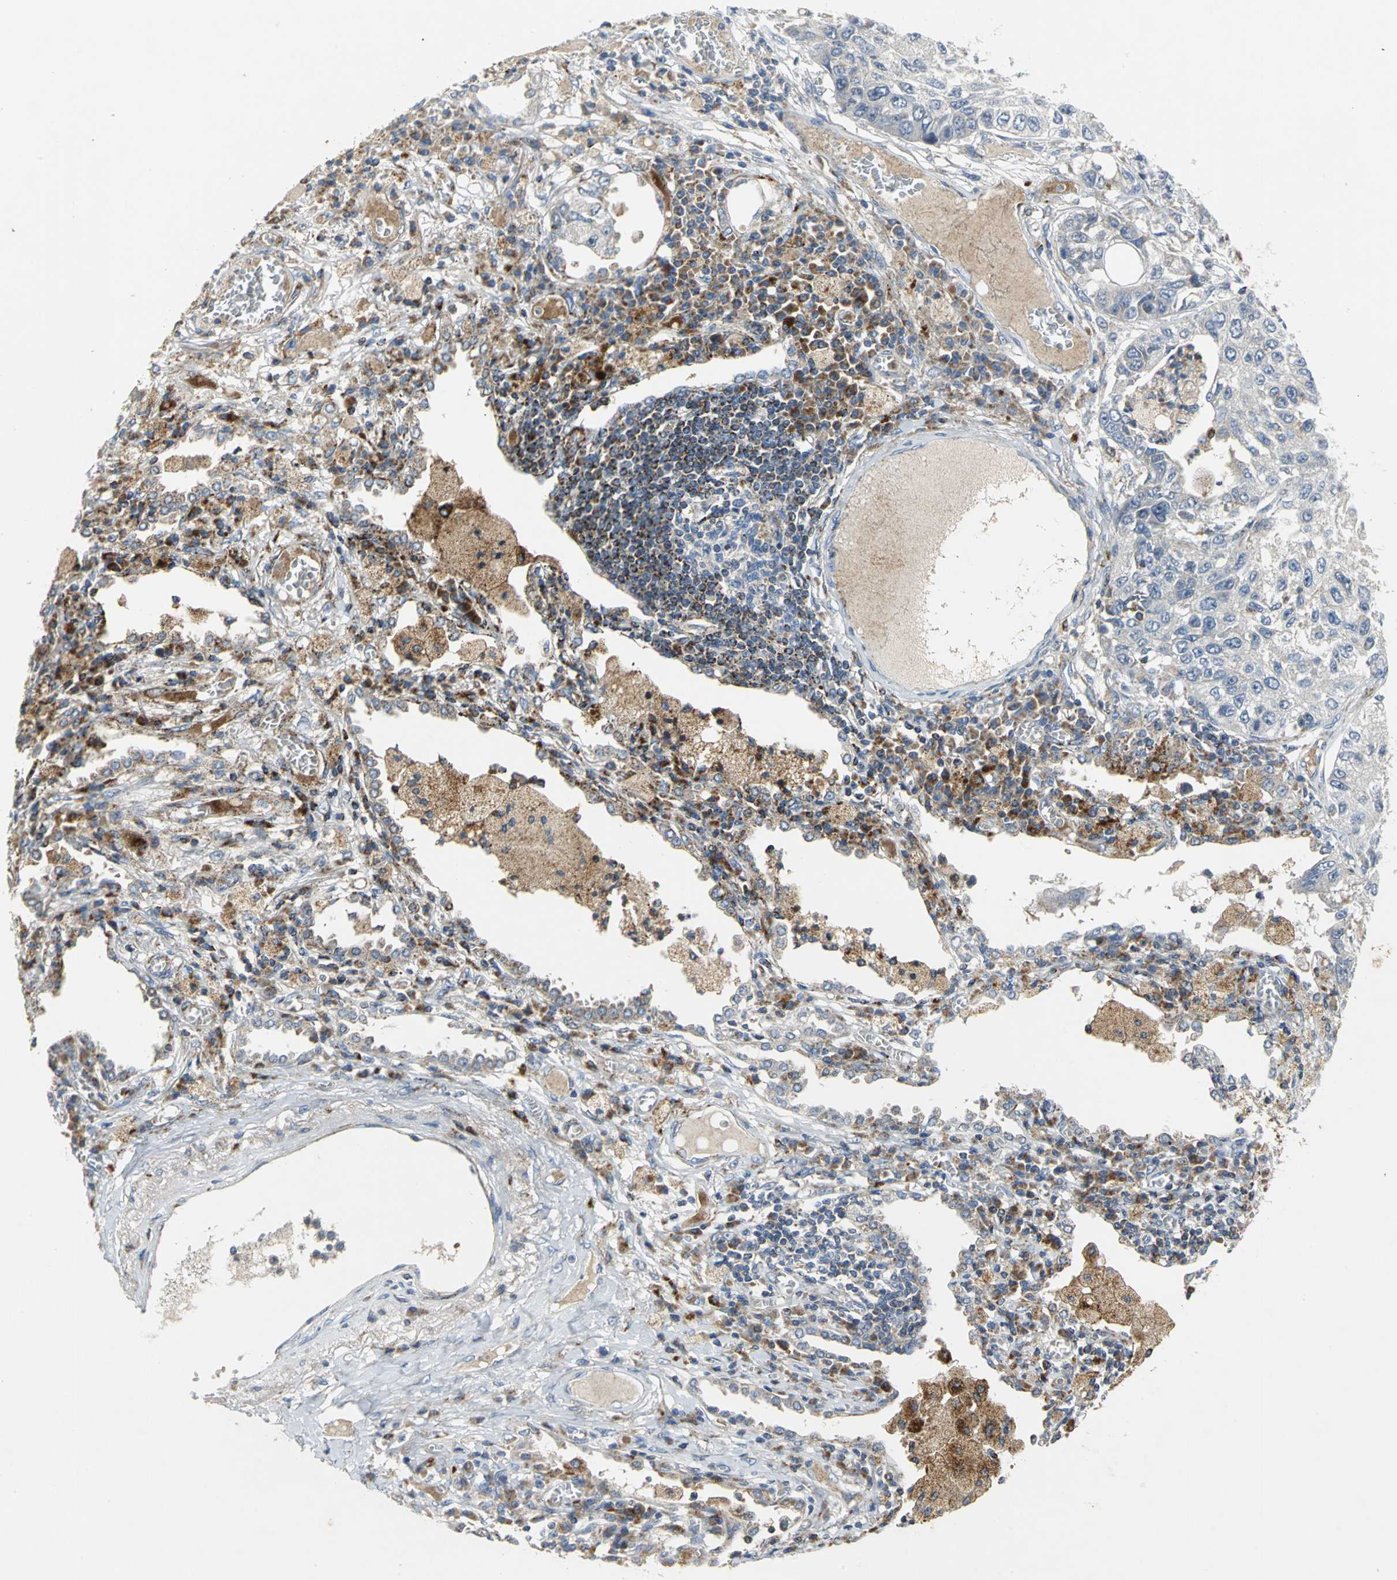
{"staining": {"intensity": "negative", "quantity": "none", "location": "none"}, "tissue": "lung cancer", "cell_type": "Tumor cells", "image_type": "cancer", "snomed": [{"axis": "morphology", "description": "Squamous cell carcinoma, NOS"}, {"axis": "topography", "description": "Lung"}], "caption": "High magnification brightfield microscopy of squamous cell carcinoma (lung) stained with DAB (3,3'-diaminobenzidine) (brown) and counterstained with hematoxylin (blue): tumor cells show no significant staining.", "gene": "SPPL2B", "patient": {"sex": "male", "age": 71}}